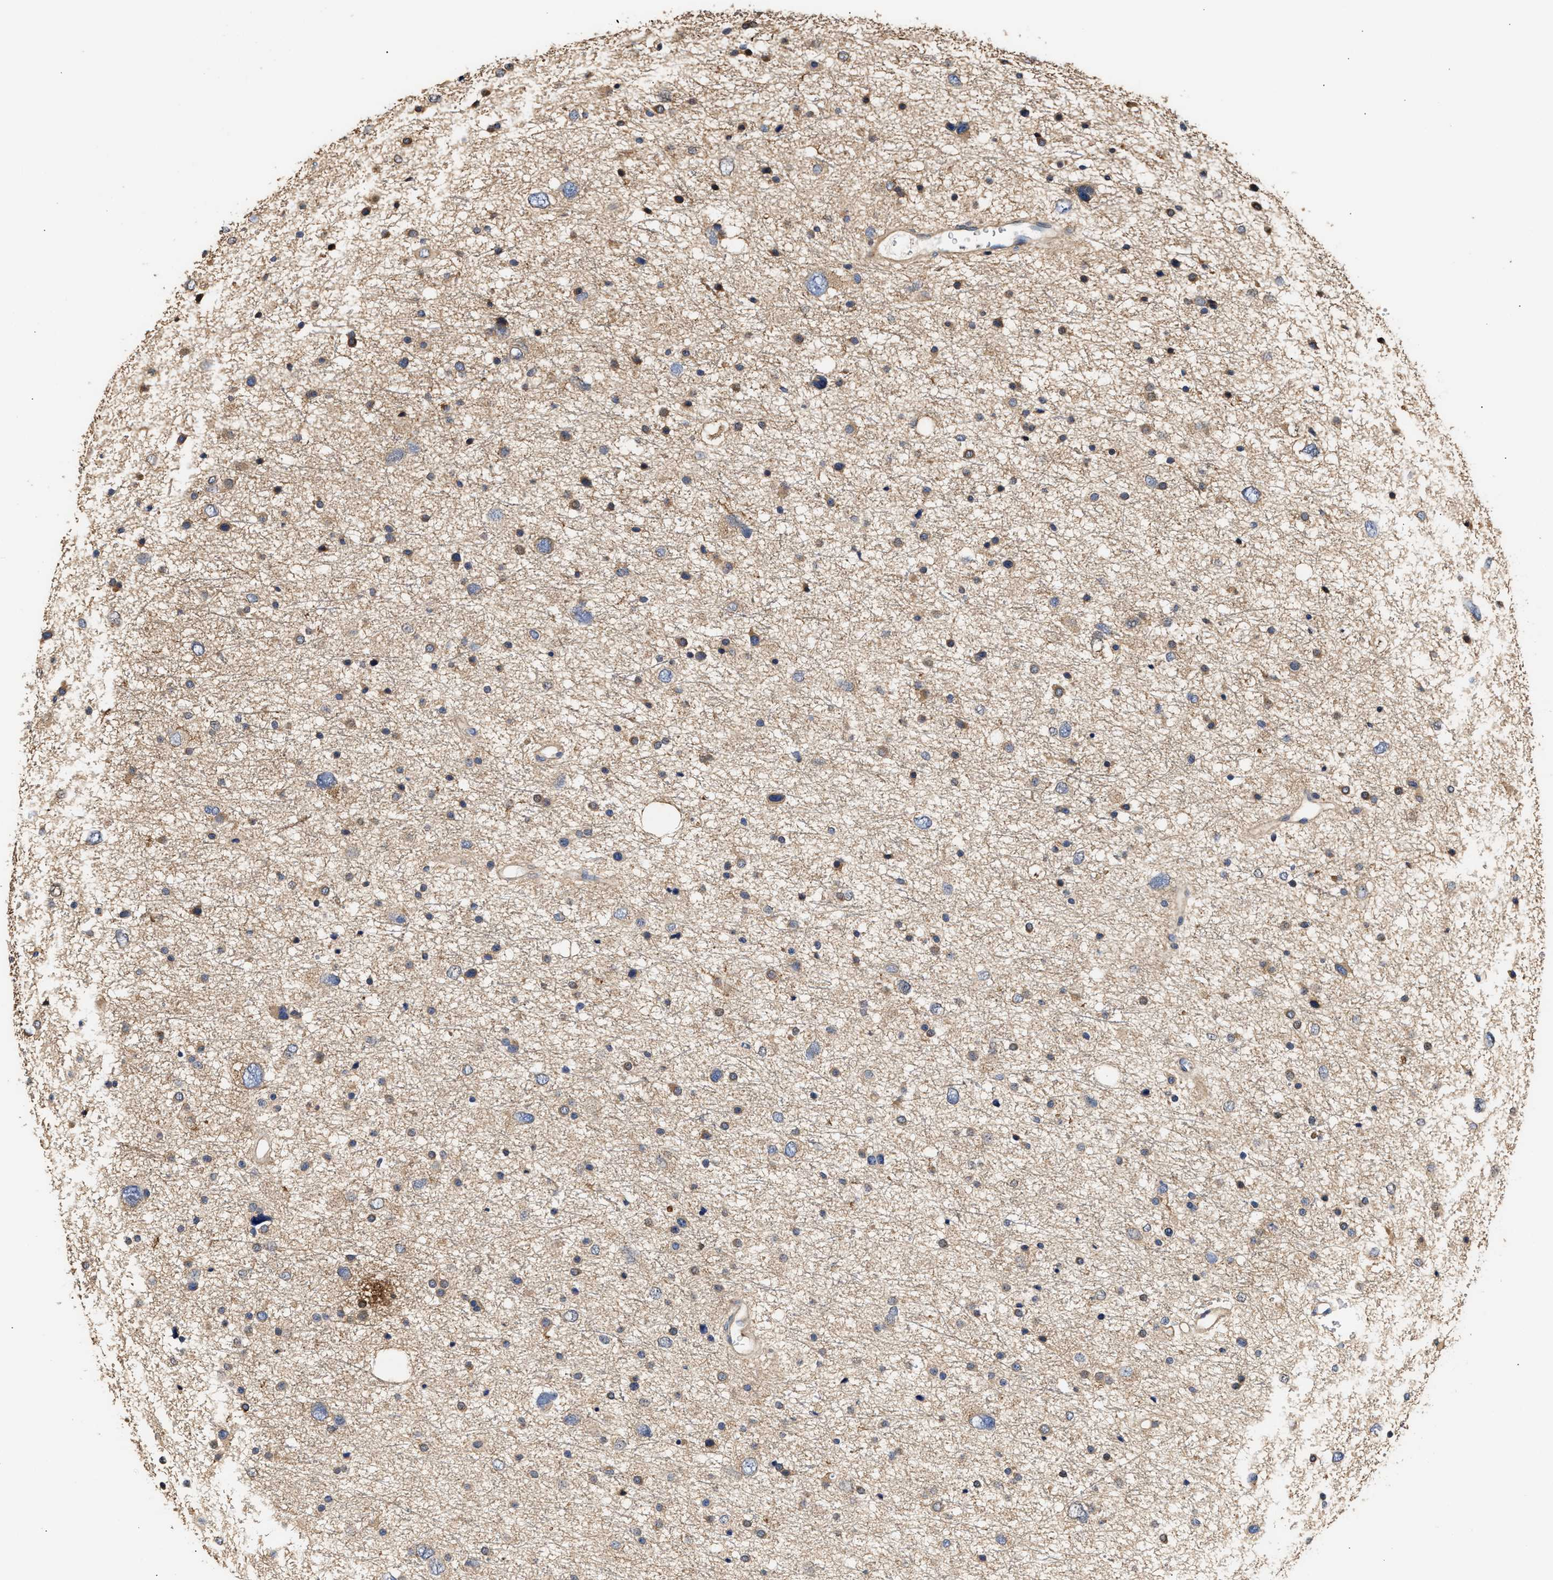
{"staining": {"intensity": "weak", "quantity": "<25%", "location": "cytoplasmic/membranous"}, "tissue": "glioma", "cell_type": "Tumor cells", "image_type": "cancer", "snomed": [{"axis": "morphology", "description": "Glioma, malignant, Low grade"}, {"axis": "topography", "description": "Brain"}], "caption": "High power microscopy micrograph of an immunohistochemistry (IHC) image of low-grade glioma (malignant), revealing no significant positivity in tumor cells.", "gene": "CLIP2", "patient": {"sex": "female", "age": 37}}